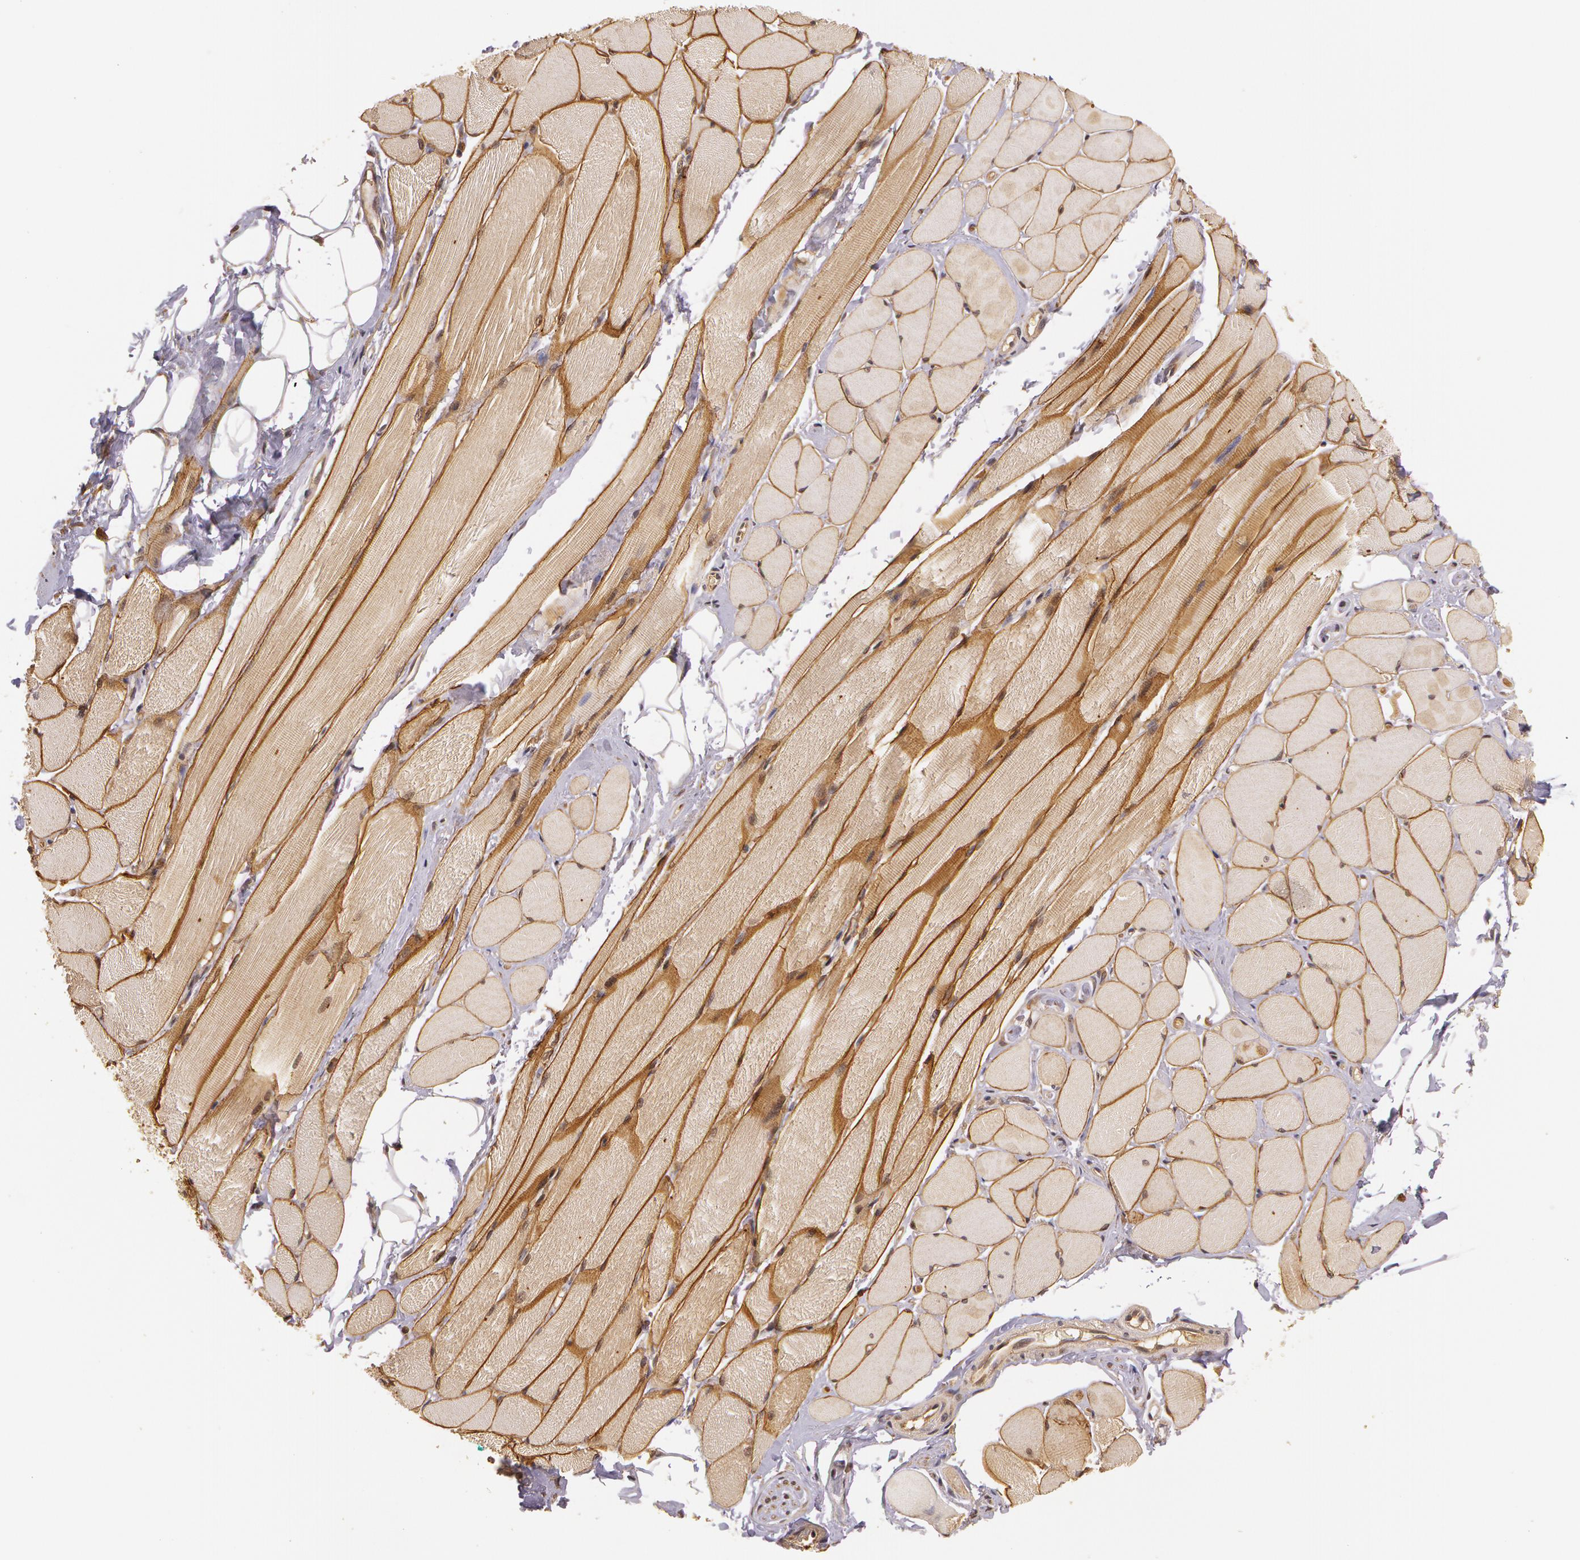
{"staining": {"intensity": "weak", "quantity": "25%-75%", "location": "cytoplasmic/membranous"}, "tissue": "adipose tissue", "cell_type": "Adipocytes", "image_type": "normal", "snomed": [{"axis": "morphology", "description": "Normal tissue, NOS"}, {"axis": "topography", "description": "Skeletal muscle"}, {"axis": "topography", "description": "Peripheral nerve tissue"}], "caption": "High-power microscopy captured an IHC photomicrograph of normal adipose tissue, revealing weak cytoplasmic/membranous staining in approximately 25%-75% of adipocytes. (brown staining indicates protein expression, while blue staining denotes nuclei).", "gene": "ASCC2", "patient": {"sex": "female", "age": 84}}